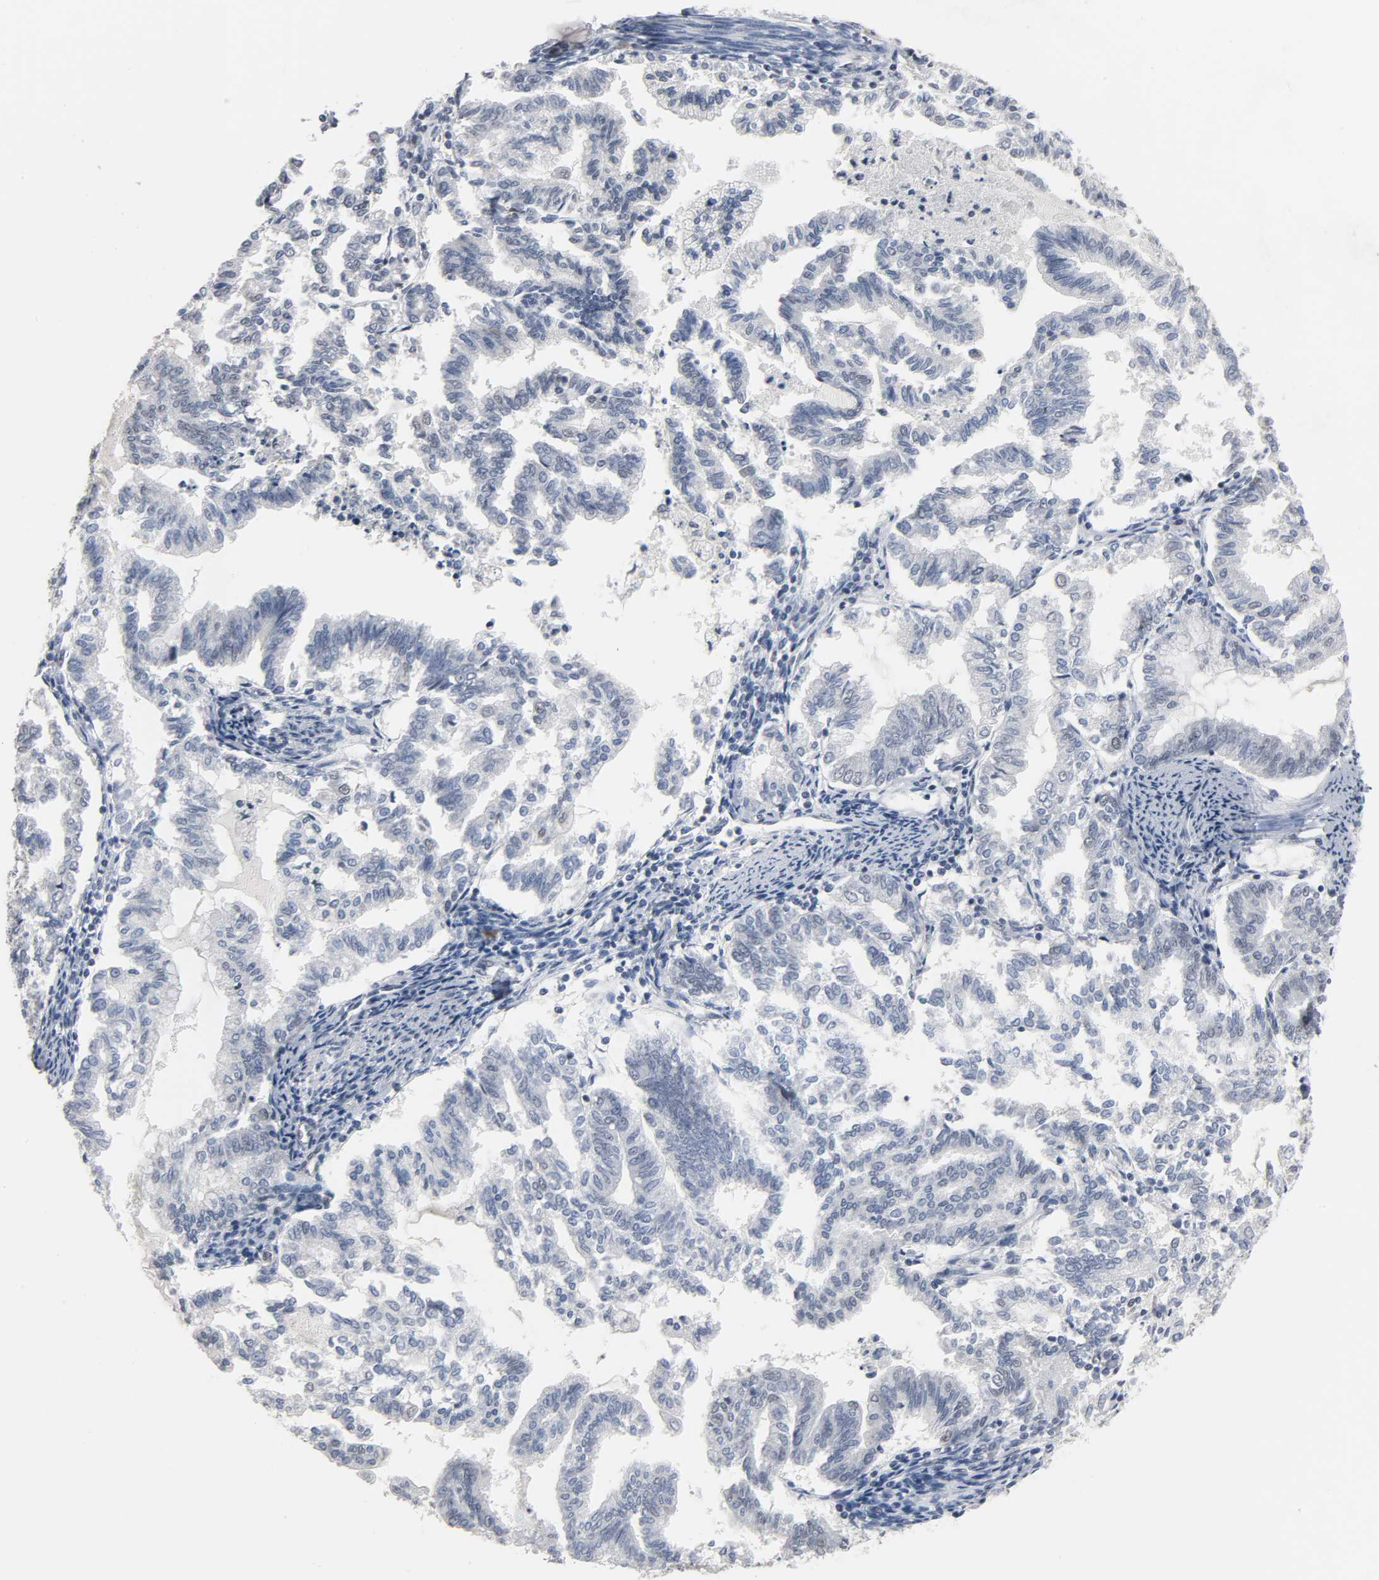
{"staining": {"intensity": "negative", "quantity": "none", "location": "none"}, "tissue": "endometrial cancer", "cell_type": "Tumor cells", "image_type": "cancer", "snomed": [{"axis": "morphology", "description": "Adenocarcinoma, NOS"}, {"axis": "topography", "description": "Endometrium"}], "caption": "Endometrial adenocarcinoma stained for a protein using IHC exhibits no expression tumor cells.", "gene": "ACSS2", "patient": {"sex": "female", "age": 79}}